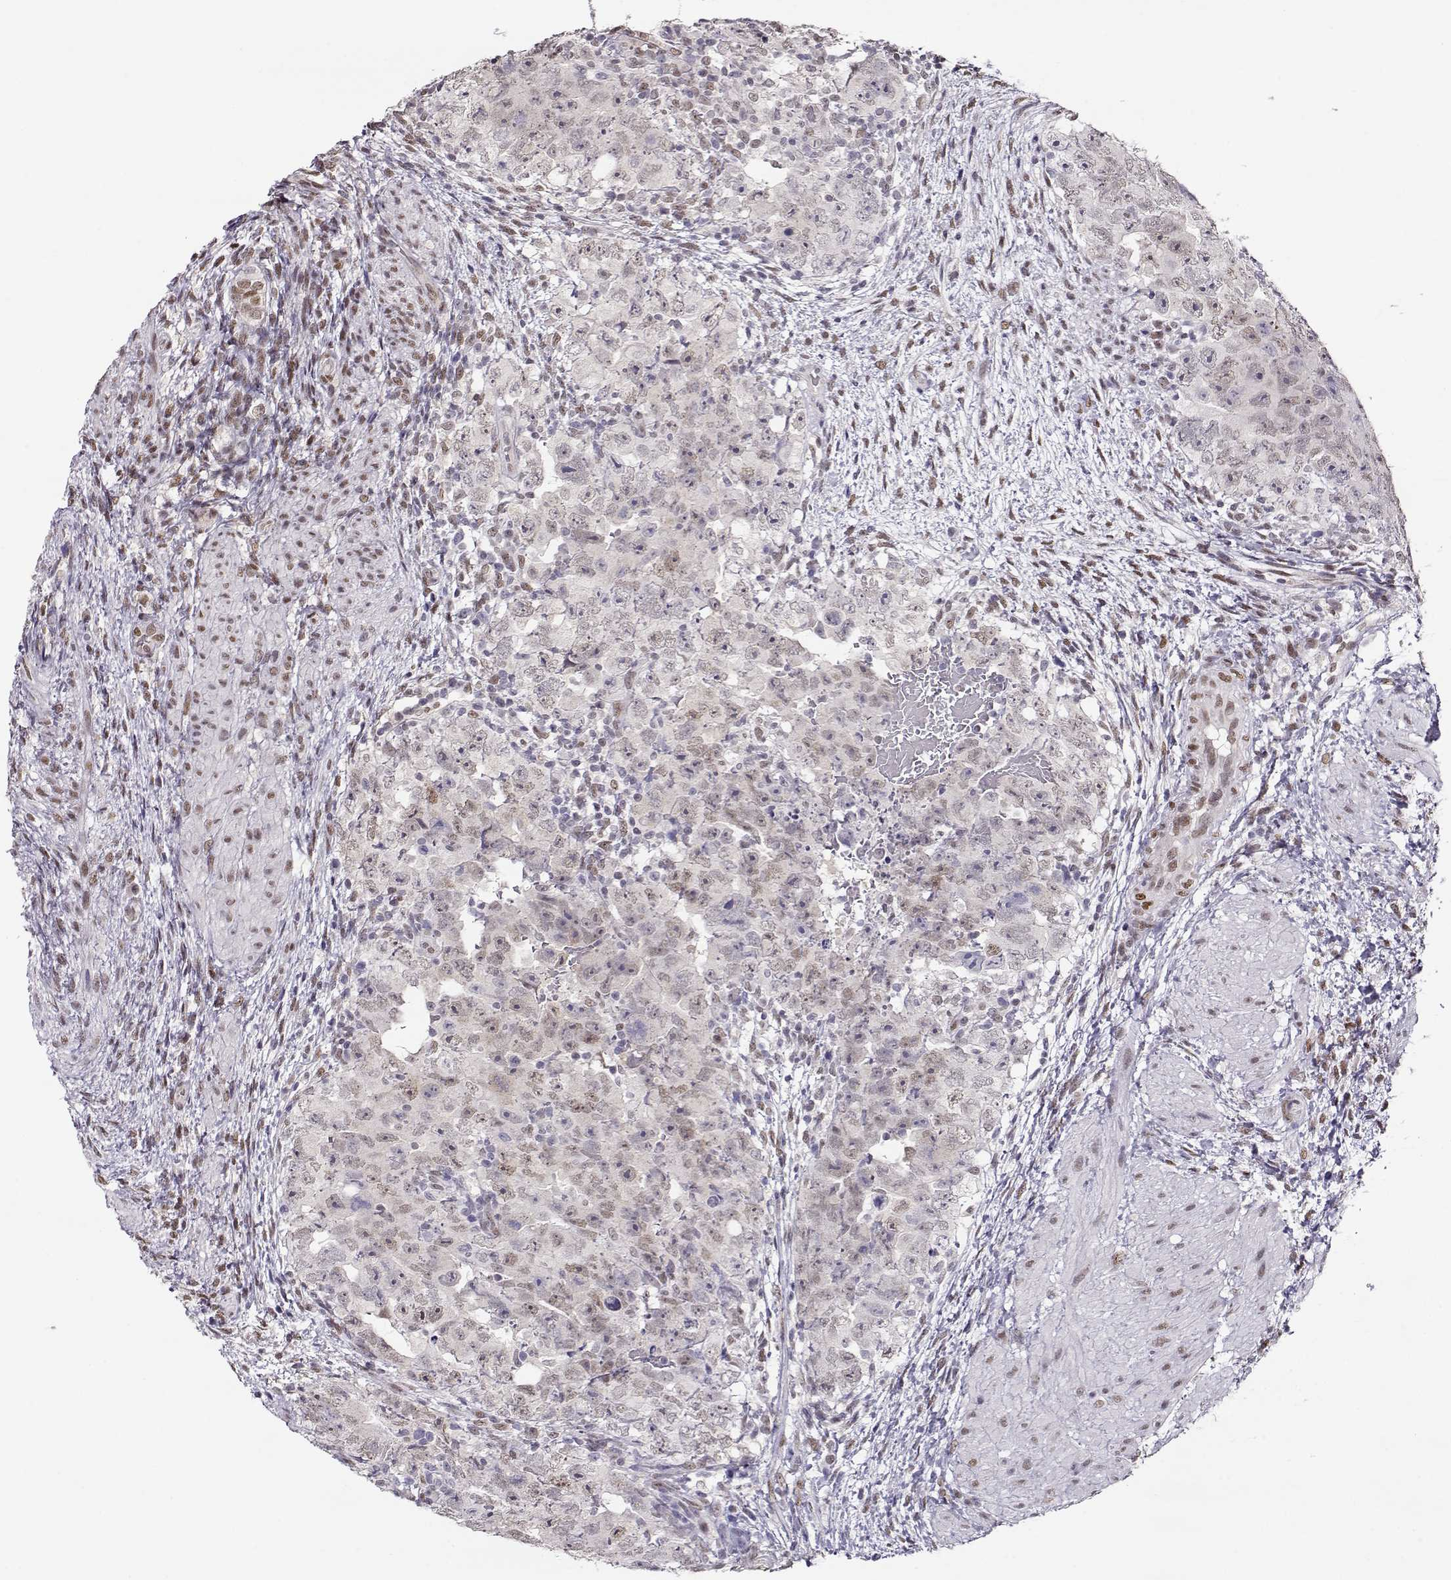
{"staining": {"intensity": "negative", "quantity": "none", "location": "none"}, "tissue": "testis cancer", "cell_type": "Tumor cells", "image_type": "cancer", "snomed": [{"axis": "morphology", "description": "Normal tissue, NOS"}, {"axis": "morphology", "description": "Carcinoma, Embryonal, NOS"}, {"axis": "topography", "description": "Testis"}, {"axis": "topography", "description": "Epididymis"}], "caption": "A micrograph of human testis cancer (embryonal carcinoma) is negative for staining in tumor cells. Brightfield microscopy of immunohistochemistry (IHC) stained with DAB (brown) and hematoxylin (blue), captured at high magnification.", "gene": "POLI", "patient": {"sex": "male", "age": 24}}